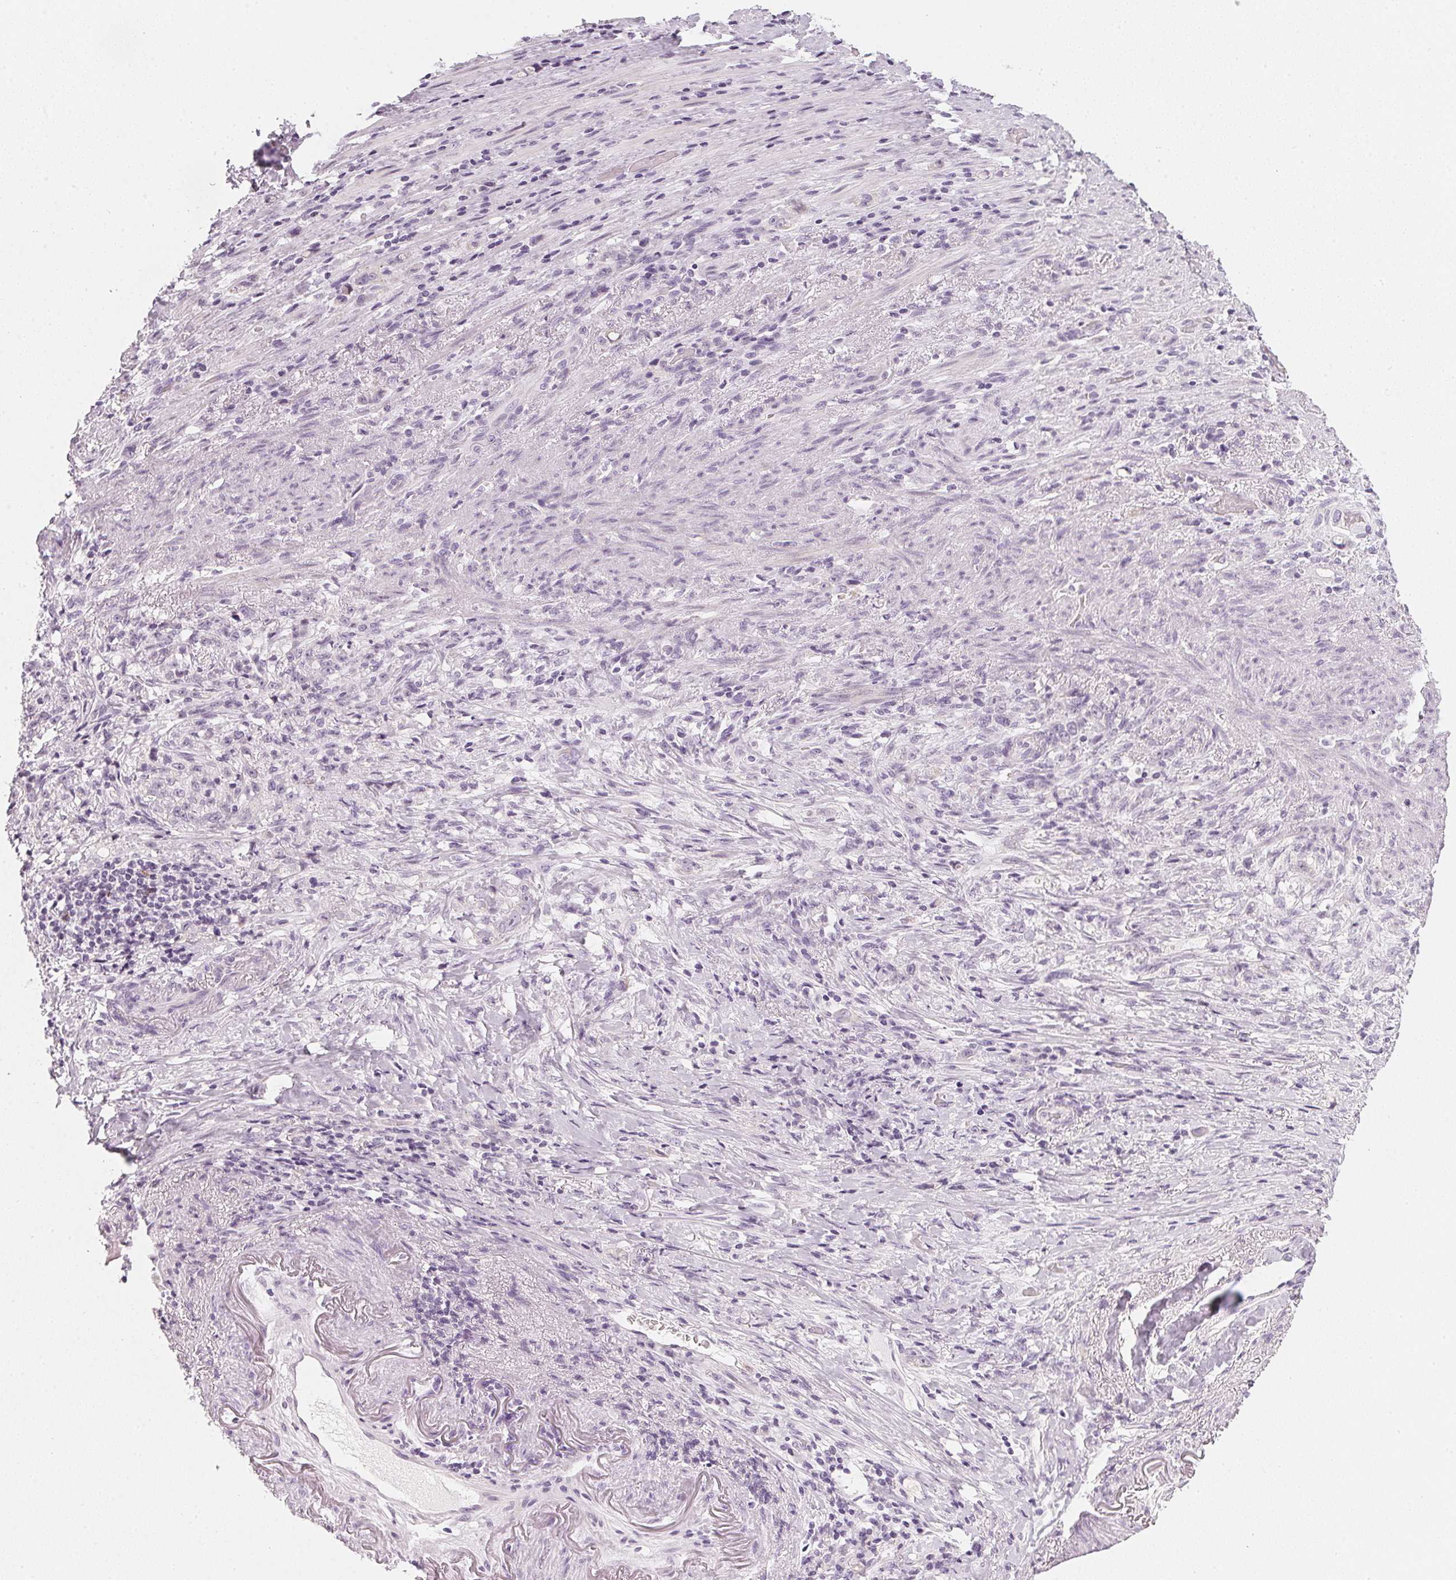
{"staining": {"intensity": "negative", "quantity": "none", "location": "none"}, "tissue": "stomach cancer", "cell_type": "Tumor cells", "image_type": "cancer", "snomed": [{"axis": "morphology", "description": "Adenocarcinoma, NOS"}, {"axis": "topography", "description": "Stomach, lower"}], "caption": "The immunohistochemistry (IHC) micrograph has no significant positivity in tumor cells of adenocarcinoma (stomach) tissue. (Stains: DAB IHC with hematoxylin counter stain, Microscopy: brightfield microscopy at high magnification).", "gene": "CHST4", "patient": {"sex": "male", "age": 88}}